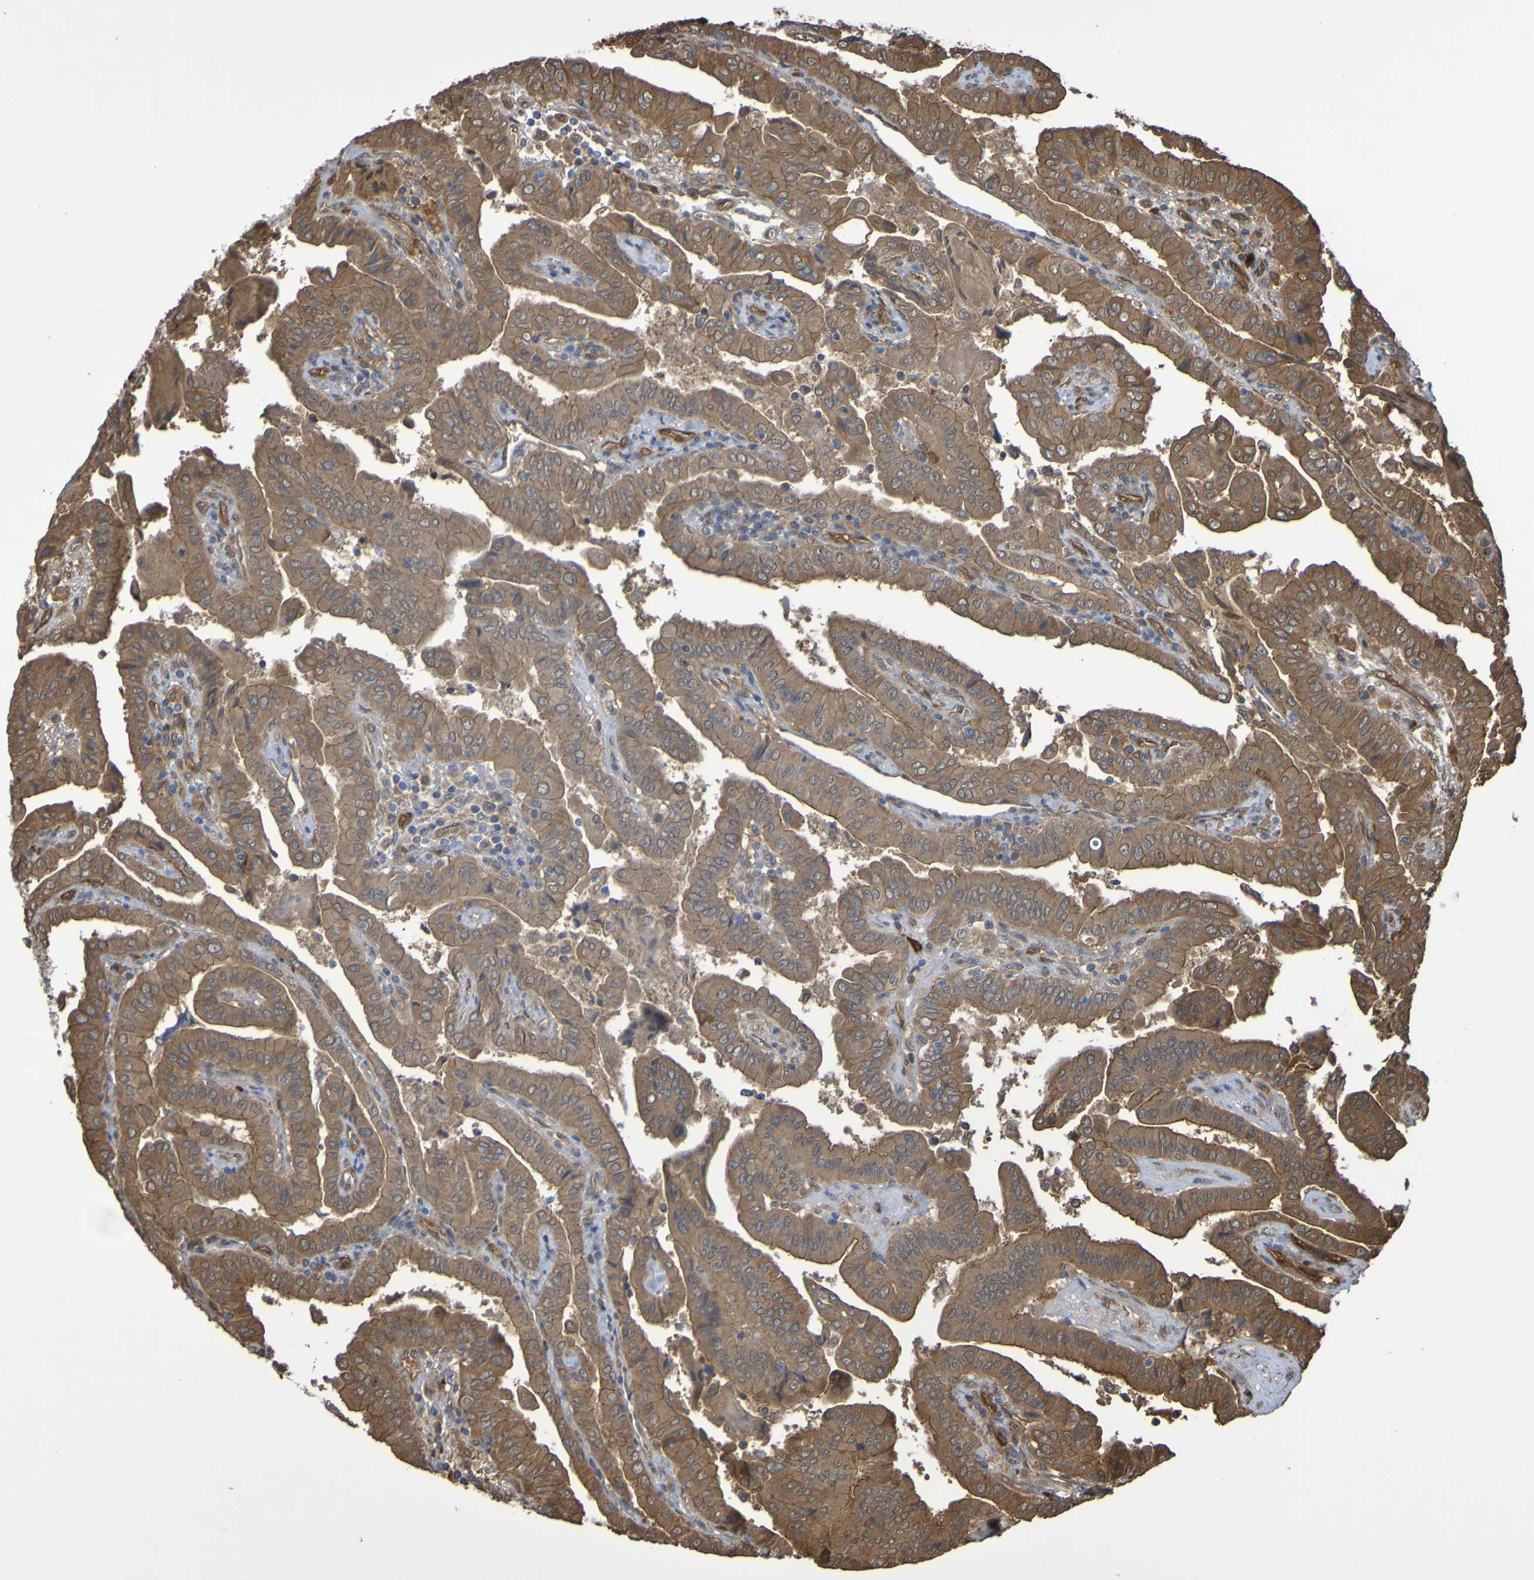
{"staining": {"intensity": "moderate", "quantity": ">75%", "location": "cytoplasmic/membranous"}, "tissue": "thyroid cancer", "cell_type": "Tumor cells", "image_type": "cancer", "snomed": [{"axis": "morphology", "description": "Papillary adenocarcinoma, NOS"}, {"axis": "topography", "description": "Thyroid gland"}], "caption": "IHC (DAB) staining of human thyroid cancer (papillary adenocarcinoma) demonstrates moderate cytoplasmic/membranous protein expression in about >75% of tumor cells. The protein is shown in brown color, while the nuclei are stained blue.", "gene": "SERPINB6", "patient": {"sex": "male", "age": 33}}